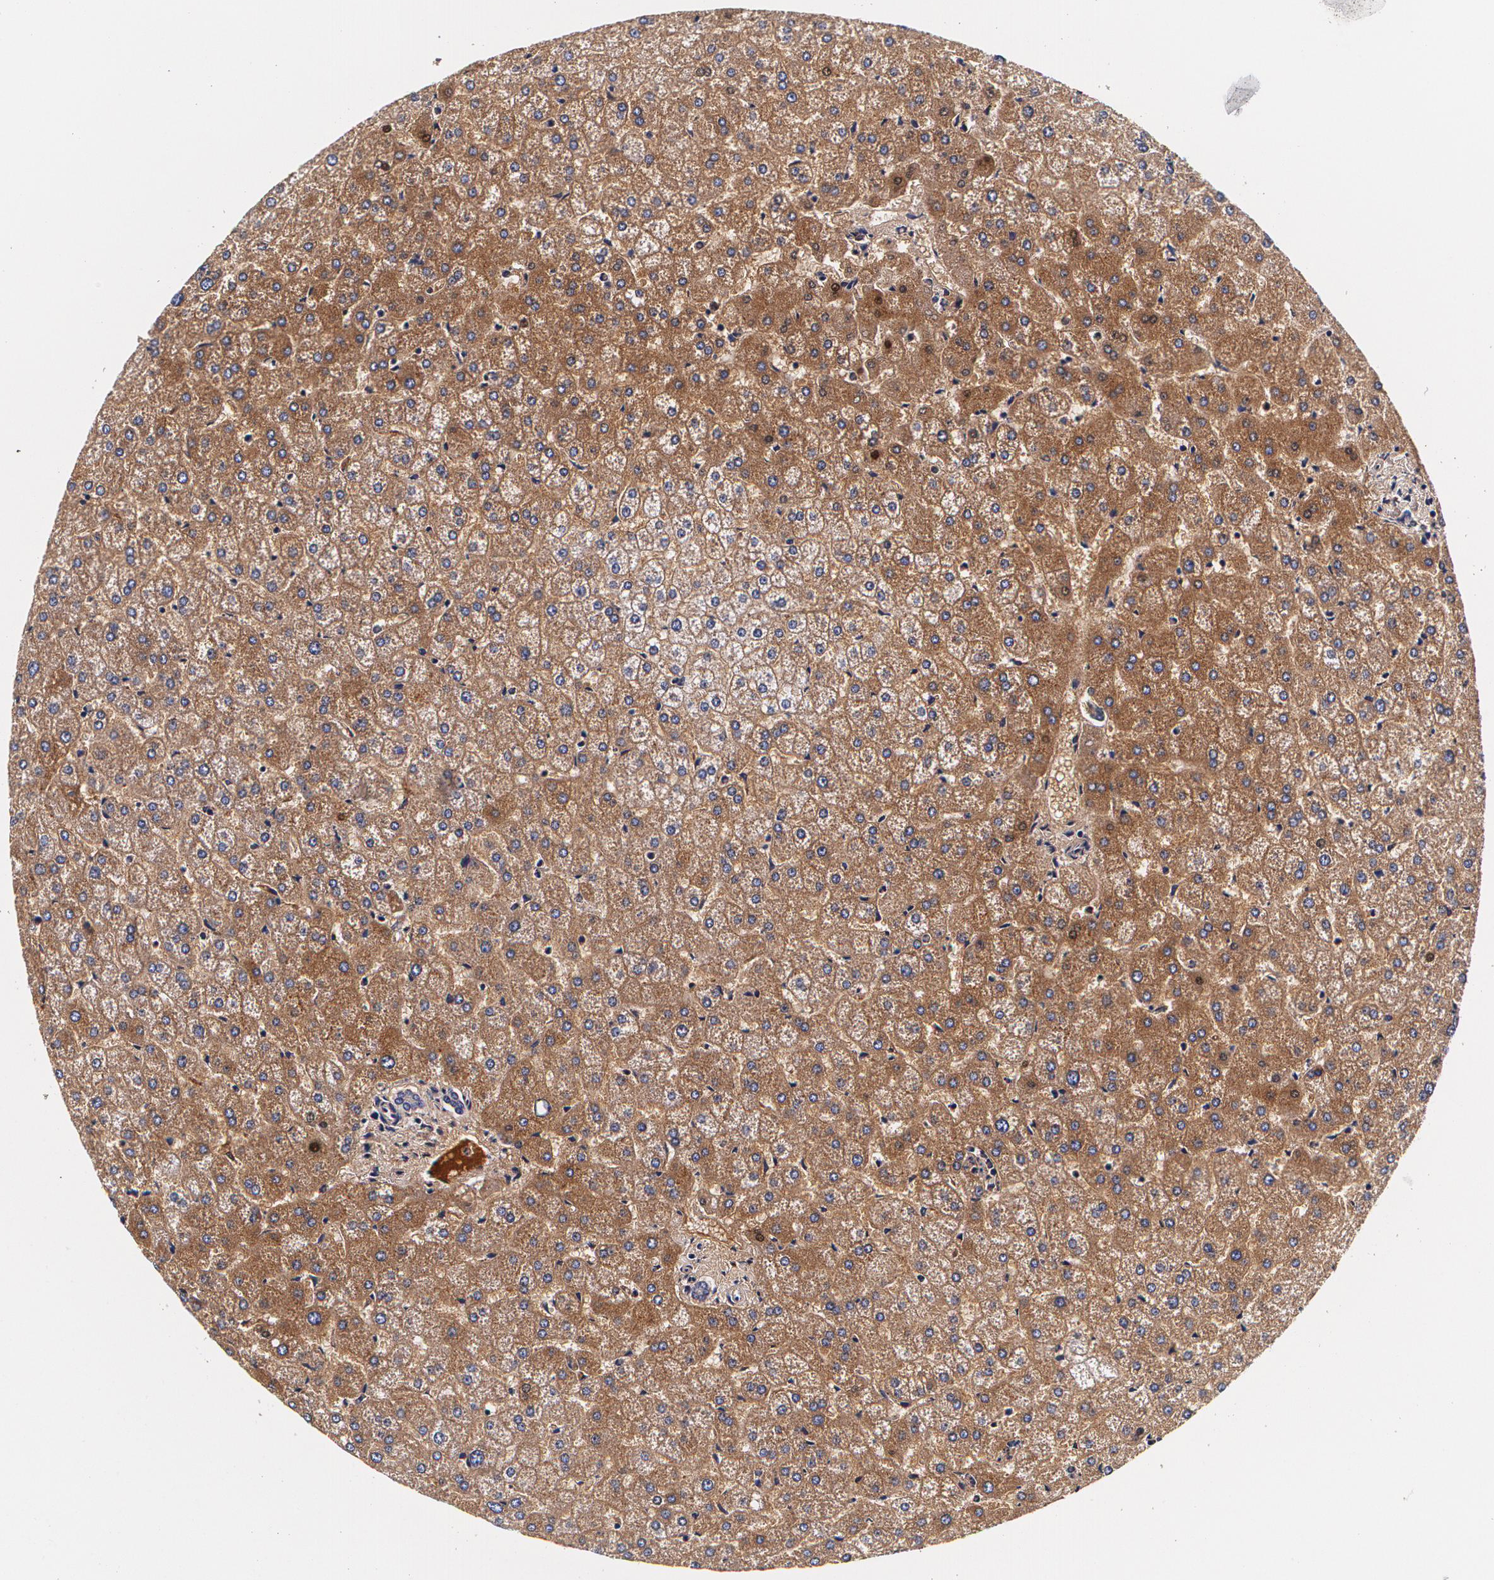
{"staining": {"intensity": "negative", "quantity": "none", "location": "none"}, "tissue": "liver", "cell_type": "Cholangiocytes", "image_type": "normal", "snomed": [{"axis": "morphology", "description": "Normal tissue, NOS"}, {"axis": "topography", "description": "Liver"}], "caption": "DAB (3,3'-diaminobenzidine) immunohistochemical staining of normal liver displays no significant expression in cholangiocytes. (DAB immunohistochemistry (IHC), high magnification).", "gene": "TTR", "patient": {"sex": "female", "age": 32}}